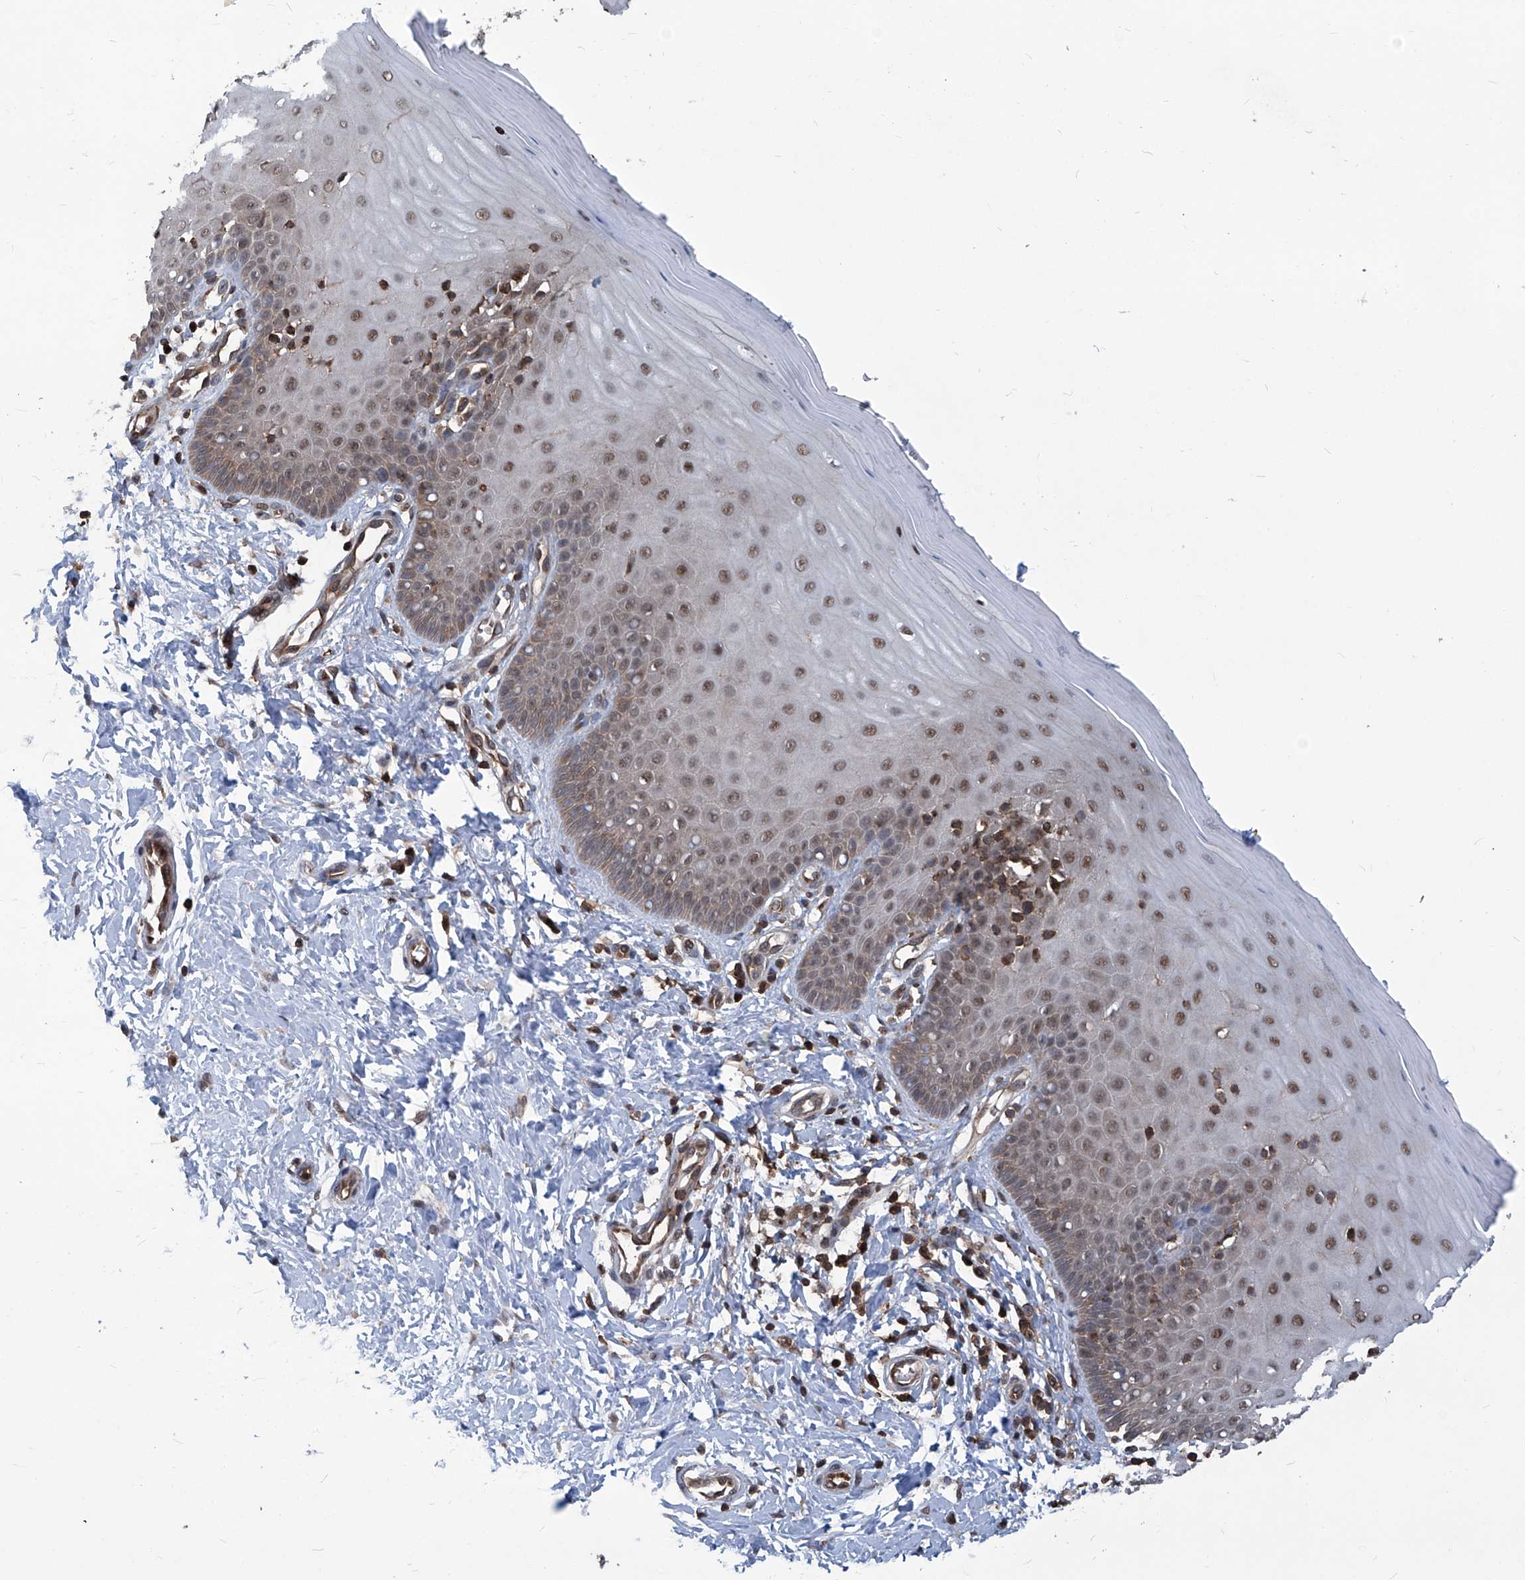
{"staining": {"intensity": "moderate", "quantity": ">75%", "location": "cytoplasmic/membranous"}, "tissue": "cervix", "cell_type": "Glandular cells", "image_type": "normal", "snomed": [{"axis": "morphology", "description": "Normal tissue, NOS"}, {"axis": "topography", "description": "Cervix"}], "caption": "Immunohistochemistry (IHC) image of unremarkable cervix stained for a protein (brown), which demonstrates medium levels of moderate cytoplasmic/membranous expression in about >75% of glandular cells.", "gene": "PSMB1", "patient": {"sex": "female", "age": 55}}